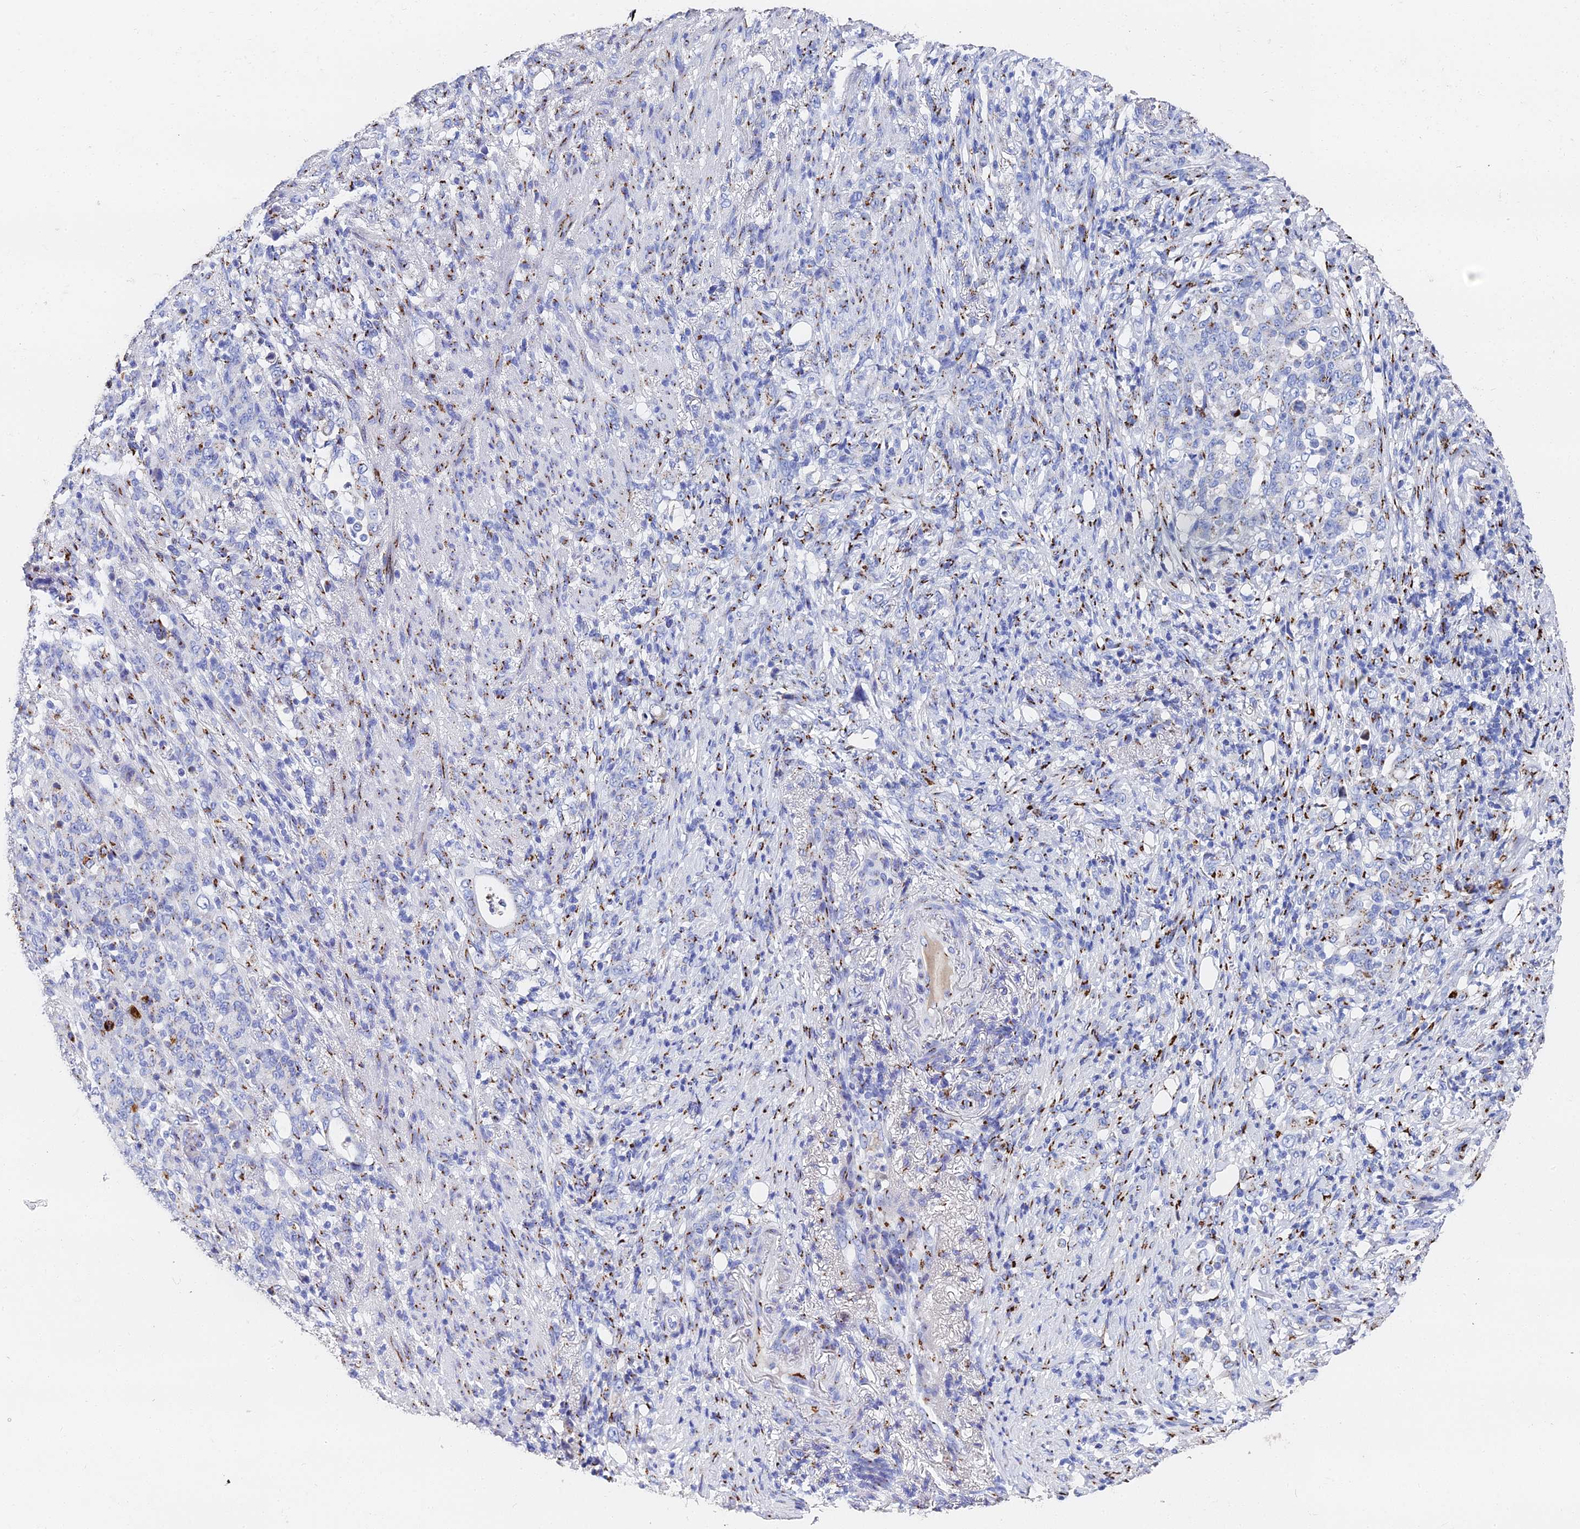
{"staining": {"intensity": "moderate", "quantity": "<25%", "location": "cytoplasmic/membranous"}, "tissue": "stomach cancer", "cell_type": "Tumor cells", "image_type": "cancer", "snomed": [{"axis": "morphology", "description": "Normal tissue, NOS"}, {"axis": "morphology", "description": "Adenocarcinoma, NOS"}, {"axis": "topography", "description": "Stomach"}], "caption": "Human stomach adenocarcinoma stained with a brown dye demonstrates moderate cytoplasmic/membranous positive expression in about <25% of tumor cells.", "gene": "ENSG00000268674", "patient": {"sex": "female", "age": 79}}